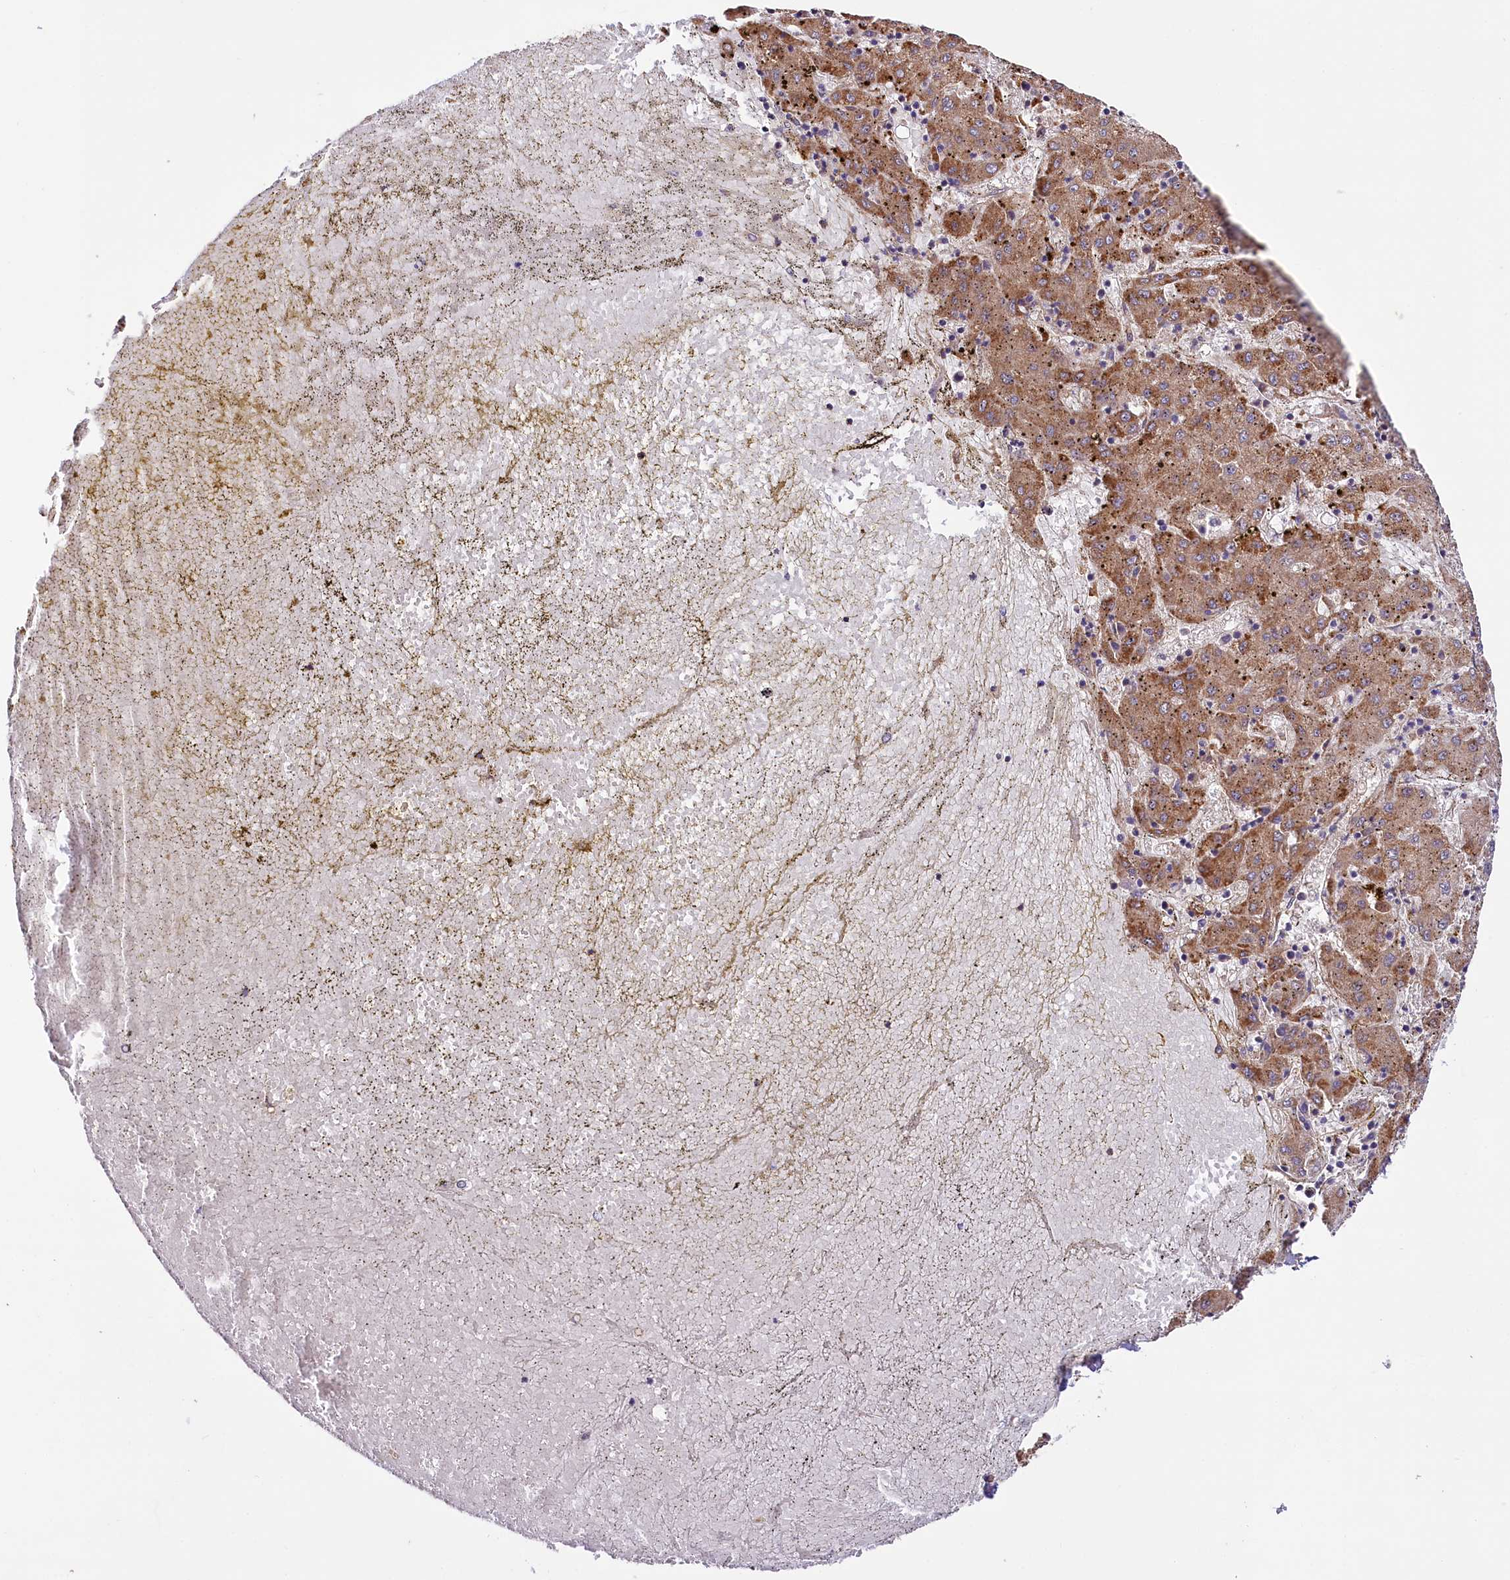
{"staining": {"intensity": "moderate", "quantity": ">75%", "location": "cytoplasmic/membranous"}, "tissue": "liver cancer", "cell_type": "Tumor cells", "image_type": "cancer", "snomed": [{"axis": "morphology", "description": "Carcinoma, Hepatocellular, NOS"}, {"axis": "topography", "description": "Liver"}], "caption": "Tumor cells display medium levels of moderate cytoplasmic/membranous positivity in about >75% of cells in hepatocellular carcinoma (liver). Using DAB (3,3'-diaminobenzidine) (brown) and hematoxylin (blue) stains, captured at high magnification using brightfield microscopy.", "gene": "CEP295", "patient": {"sex": "male", "age": 72}}